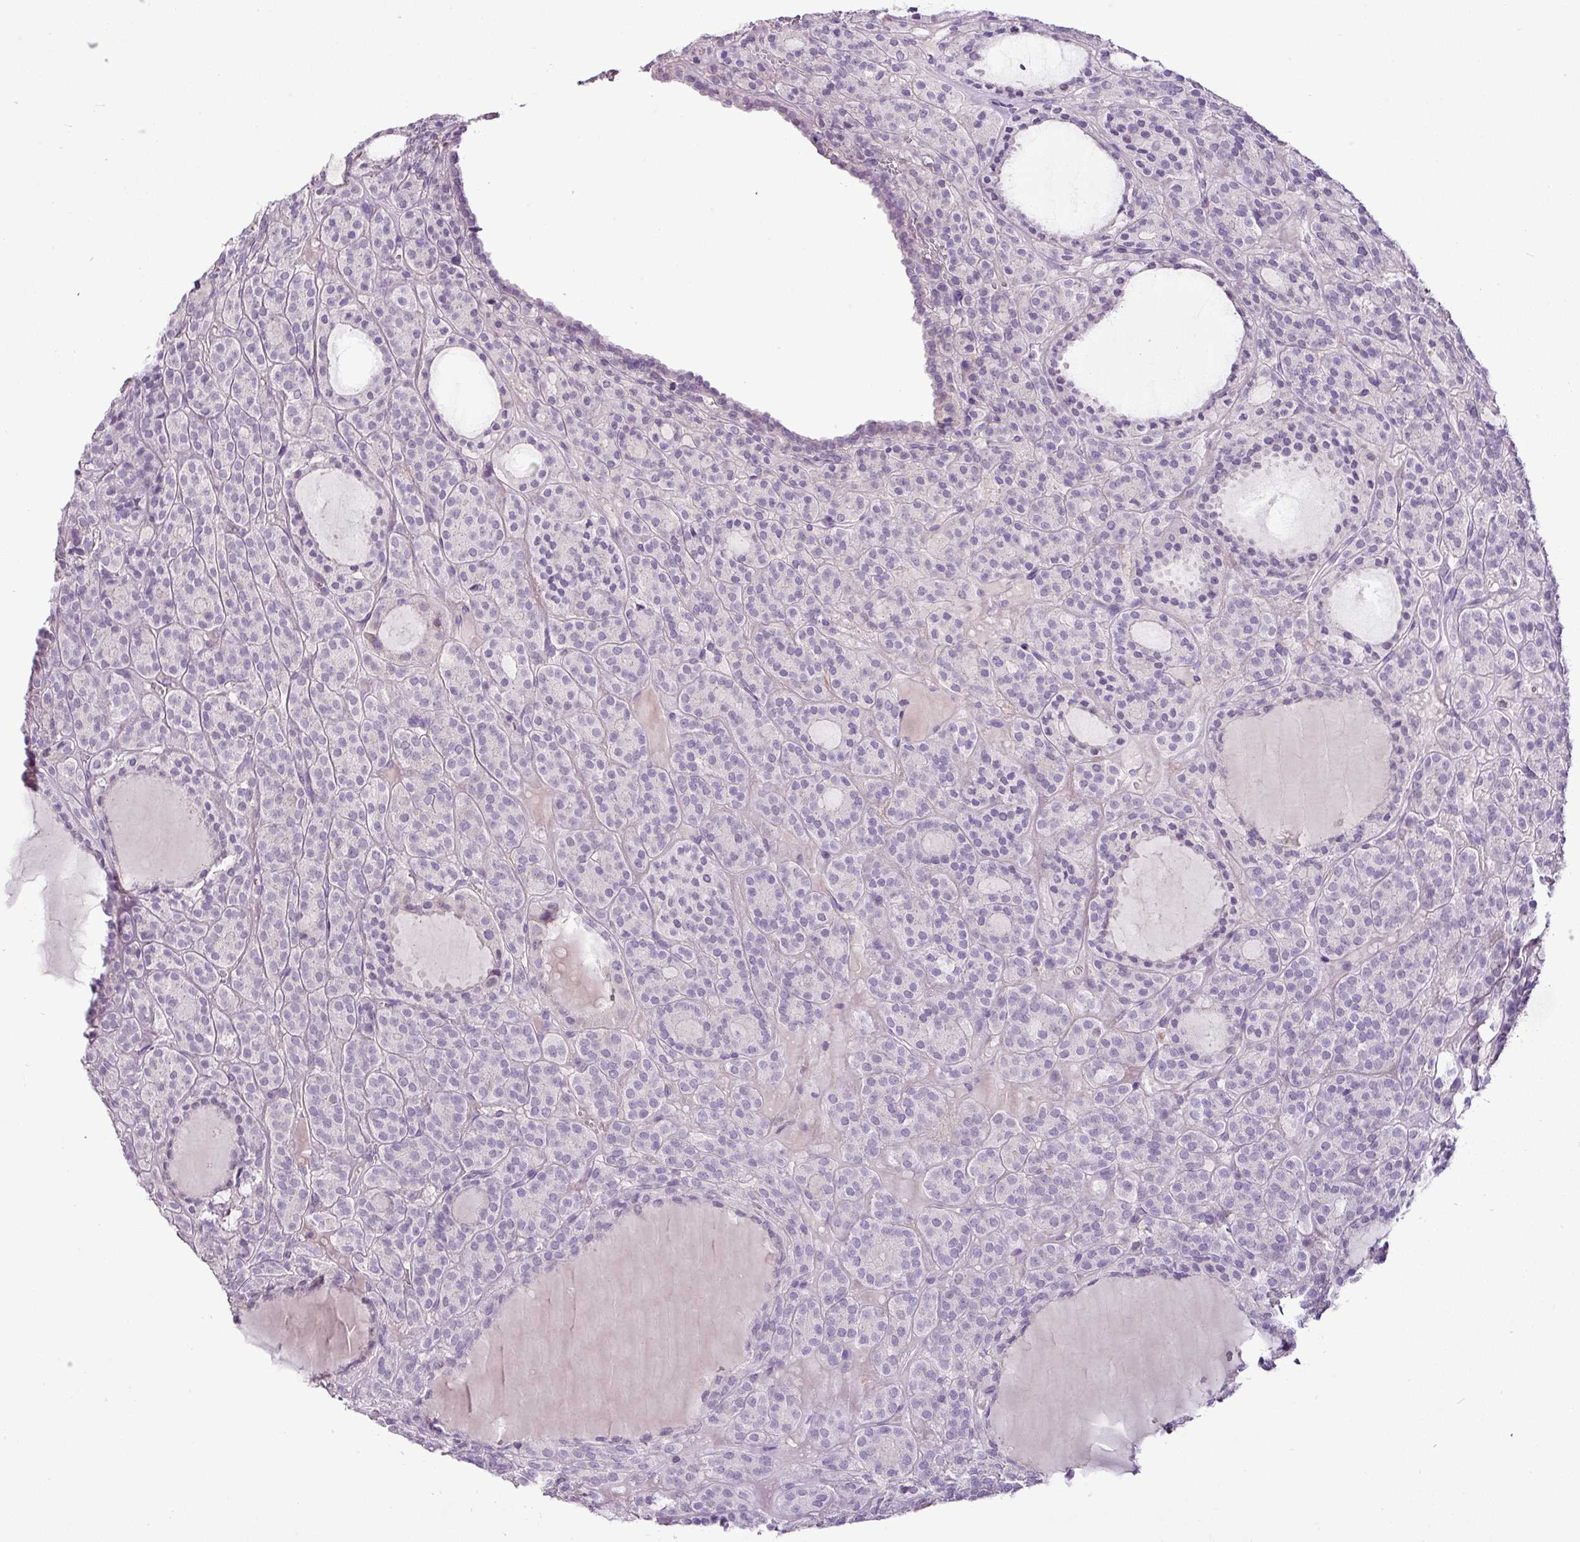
{"staining": {"intensity": "negative", "quantity": "none", "location": "none"}, "tissue": "thyroid cancer", "cell_type": "Tumor cells", "image_type": "cancer", "snomed": [{"axis": "morphology", "description": "Follicular adenoma carcinoma, NOS"}, {"axis": "topography", "description": "Thyroid gland"}], "caption": "High power microscopy photomicrograph of an immunohistochemistry (IHC) histopathology image of thyroid cancer, revealing no significant expression in tumor cells. (DAB (3,3'-diaminobenzidine) immunohistochemistry (IHC) visualized using brightfield microscopy, high magnification).", "gene": "ESR1", "patient": {"sex": "female", "age": 63}}